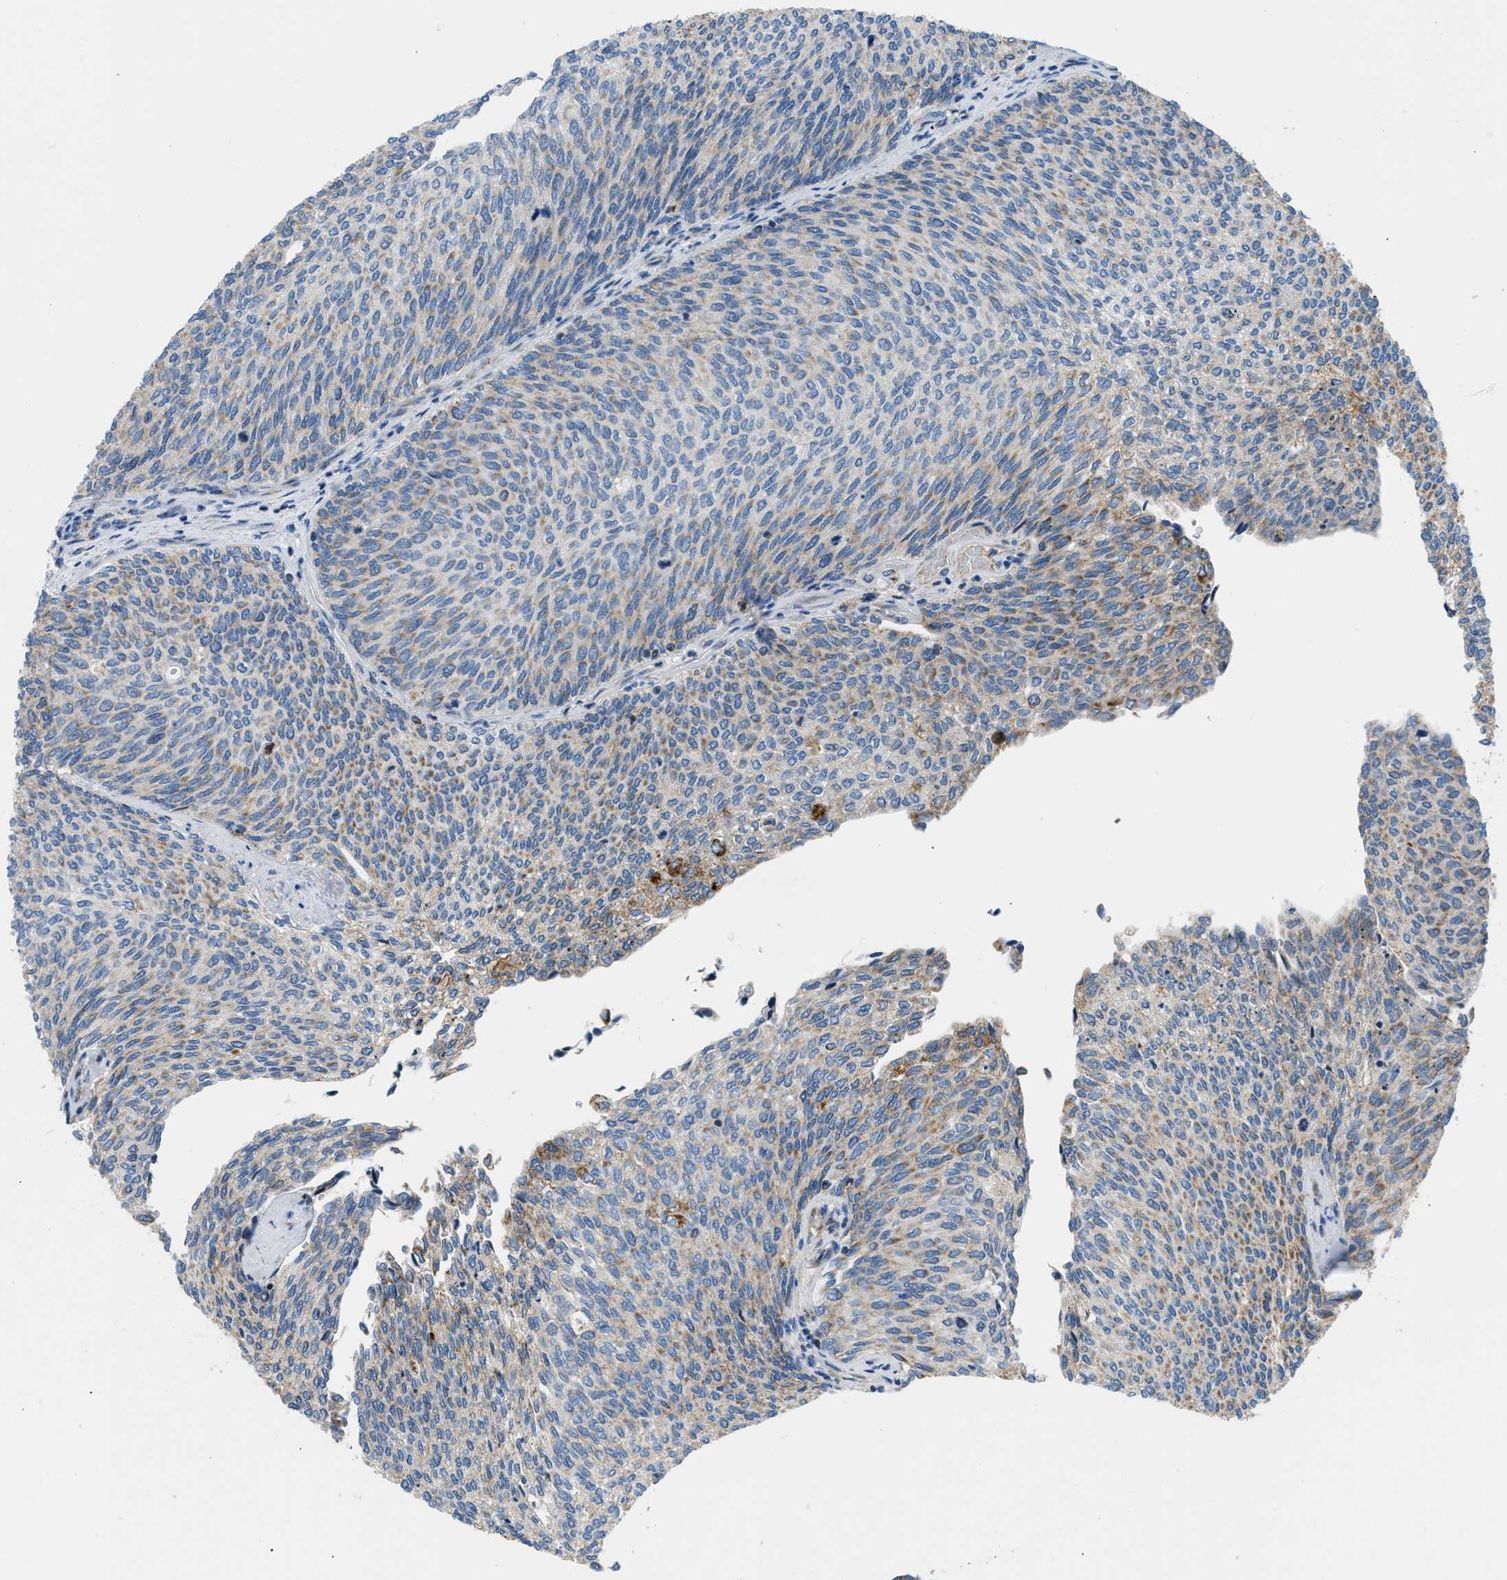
{"staining": {"intensity": "weak", "quantity": ">75%", "location": "cytoplasmic/membranous"}, "tissue": "urothelial cancer", "cell_type": "Tumor cells", "image_type": "cancer", "snomed": [{"axis": "morphology", "description": "Urothelial carcinoma, Low grade"}, {"axis": "topography", "description": "Urinary bladder"}], "caption": "High-magnification brightfield microscopy of urothelial carcinoma (low-grade) stained with DAB (3,3'-diaminobenzidine) (brown) and counterstained with hematoxylin (blue). tumor cells exhibit weak cytoplasmic/membranous positivity is present in about>75% of cells. (IHC, brightfield microscopy, high magnification).", "gene": "ACADVL", "patient": {"sex": "female", "age": 79}}